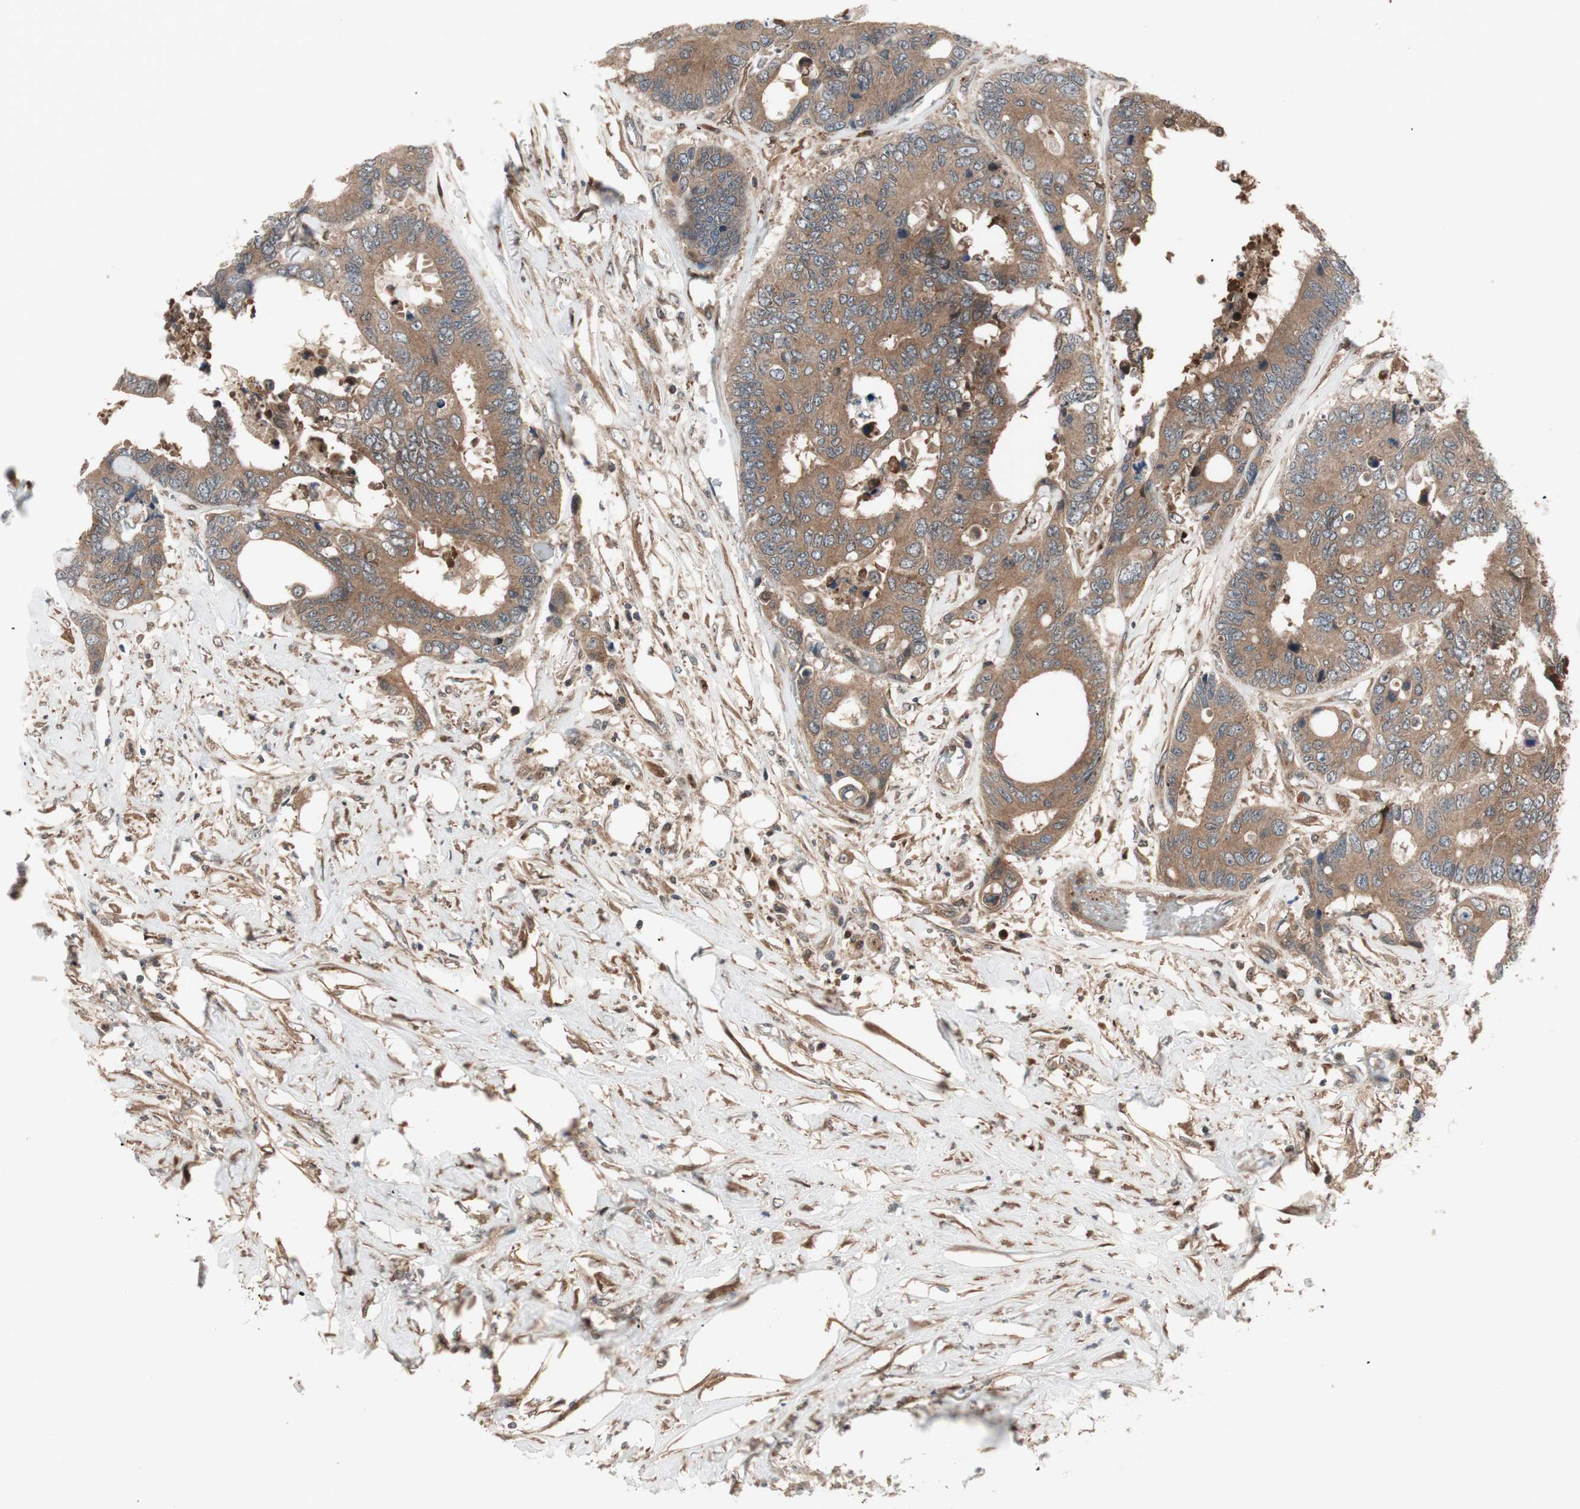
{"staining": {"intensity": "moderate", "quantity": ">75%", "location": "cytoplasmic/membranous"}, "tissue": "colorectal cancer", "cell_type": "Tumor cells", "image_type": "cancer", "snomed": [{"axis": "morphology", "description": "Adenocarcinoma, NOS"}, {"axis": "topography", "description": "Rectum"}], "caption": "Colorectal adenocarcinoma tissue displays moderate cytoplasmic/membranous expression in approximately >75% of tumor cells, visualized by immunohistochemistry.", "gene": "PRKG2", "patient": {"sex": "male", "age": 55}}